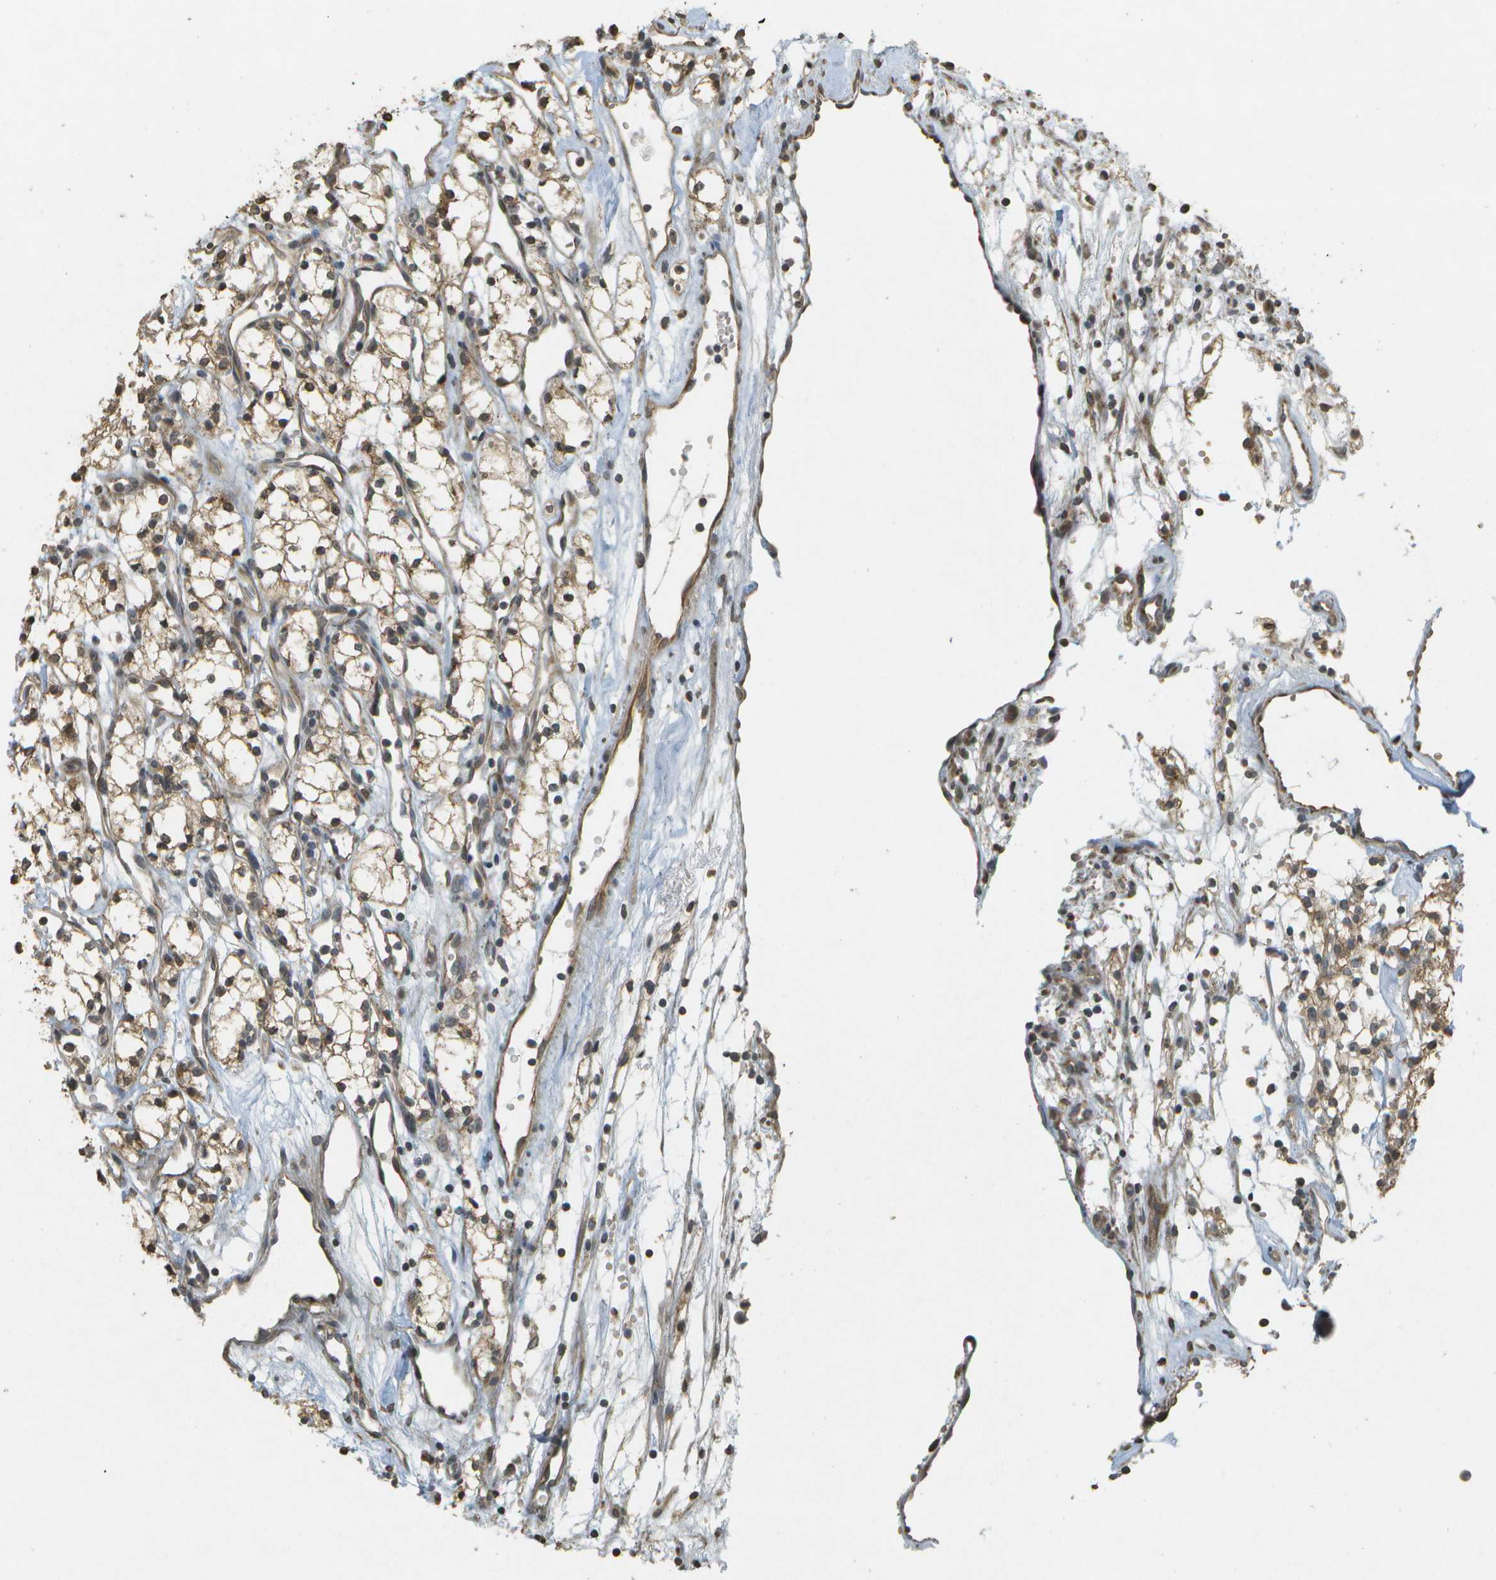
{"staining": {"intensity": "moderate", "quantity": ">75%", "location": "cytoplasmic/membranous"}, "tissue": "renal cancer", "cell_type": "Tumor cells", "image_type": "cancer", "snomed": [{"axis": "morphology", "description": "Adenocarcinoma, NOS"}, {"axis": "topography", "description": "Kidney"}], "caption": "Renal cancer stained with a brown dye reveals moderate cytoplasmic/membranous positive expression in about >75% of tumor cells.", "gene": "RAB21", "patient": {"sex": "male", "age": 59}}